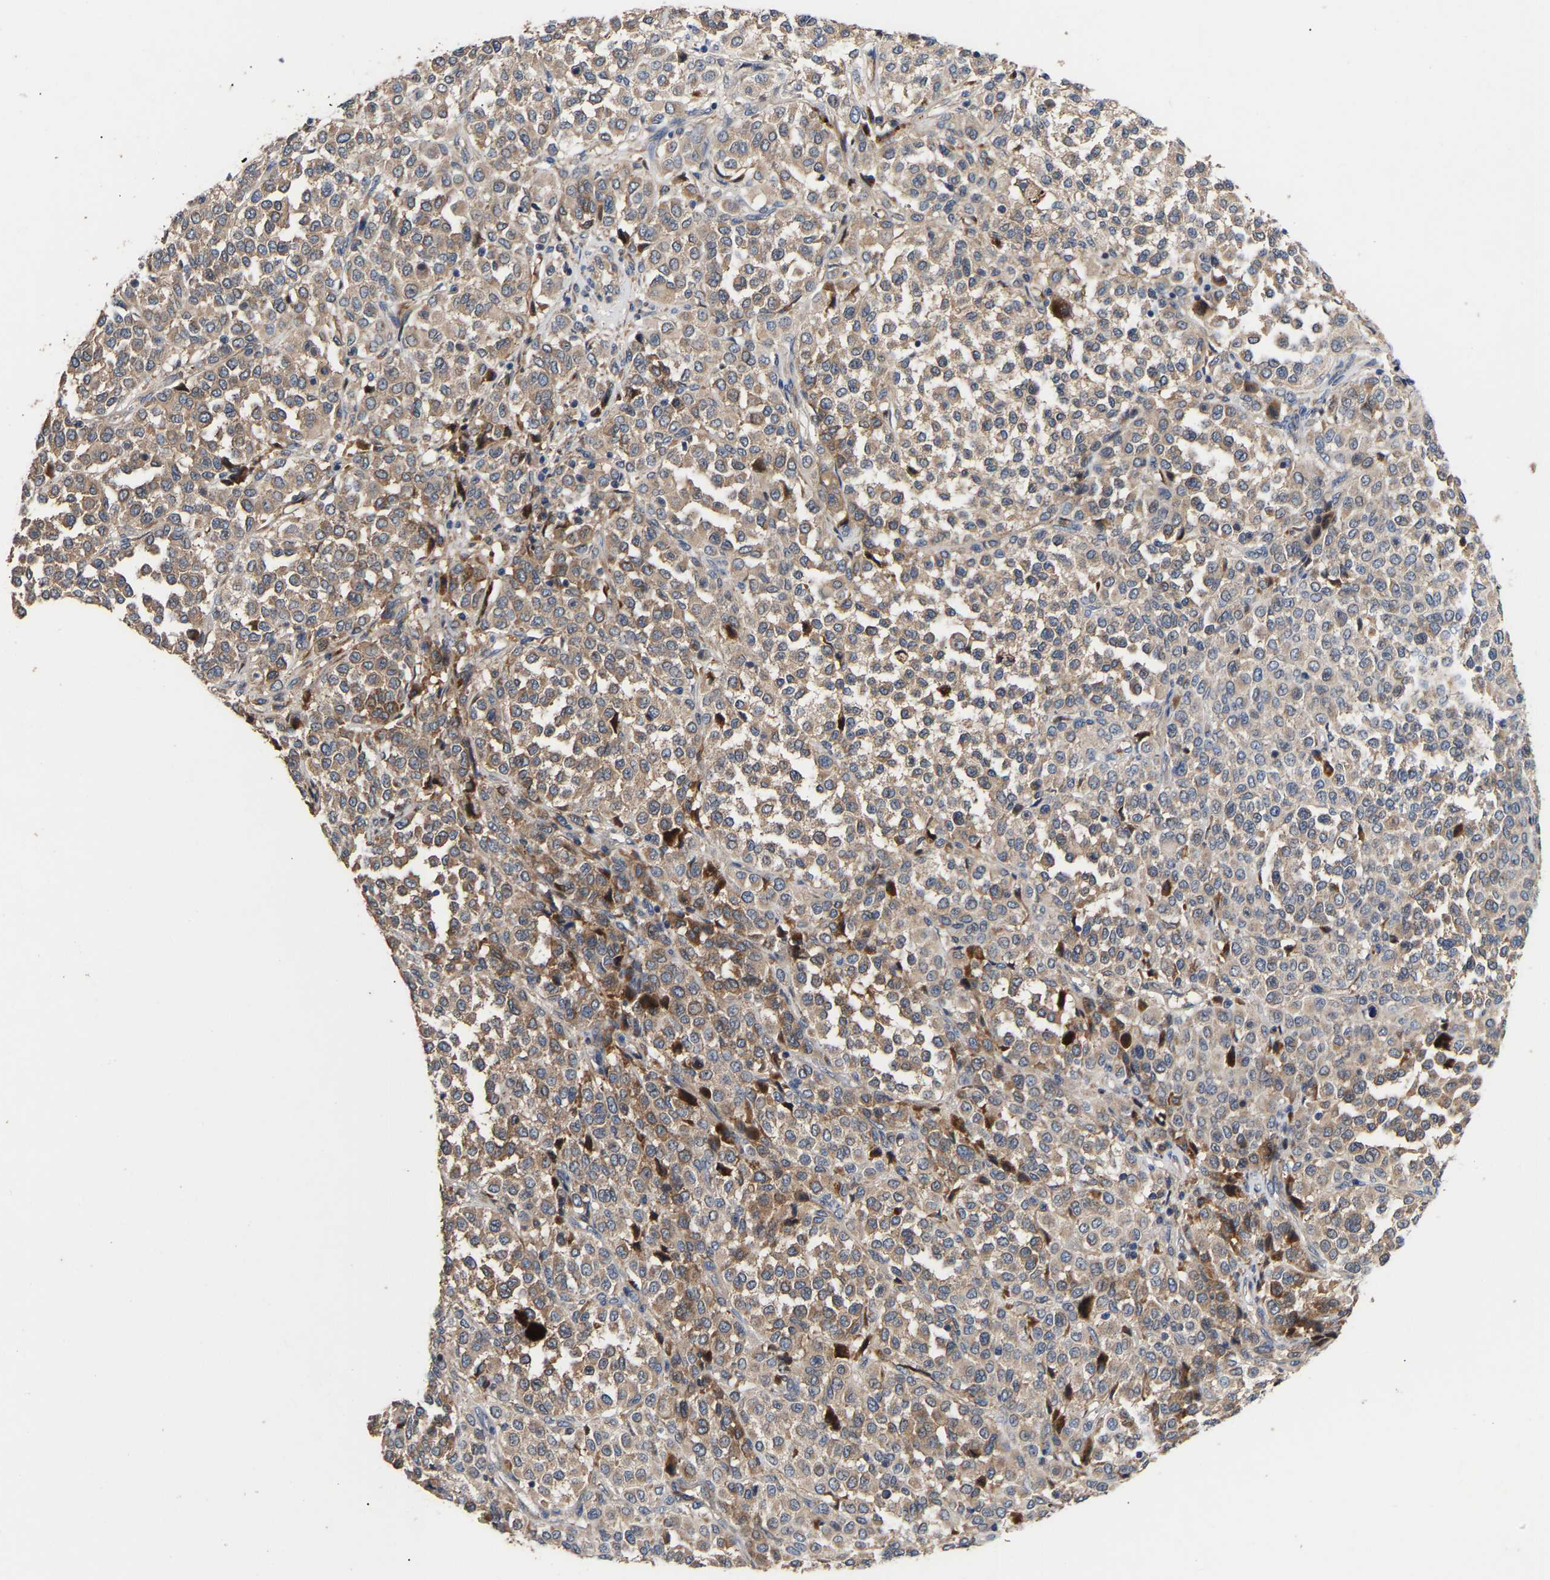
{"staining": {"intensity": "weak", "quantity": "25%-75%", "location": "cytoplasmic/membranous"}, "tissue": "melanoma", "cell_type": "Tumor cells", "image_type": "cancer", "snomed": [{"axis": "morphology", "description": "Malignant melanoma, Metastatic site"}, {"axis": "topography", "description": "Pancreas"}], "caption": "Immunohistochemistry (IHC) (DAB) staining of malignant melanoma (metastatic site) reveals weak cytoplasmic/membranous protein expression in approximately 25%-75% of tumor cells.", "gene": "KASH5", "patient": {"sex": "female", "age": 30}}